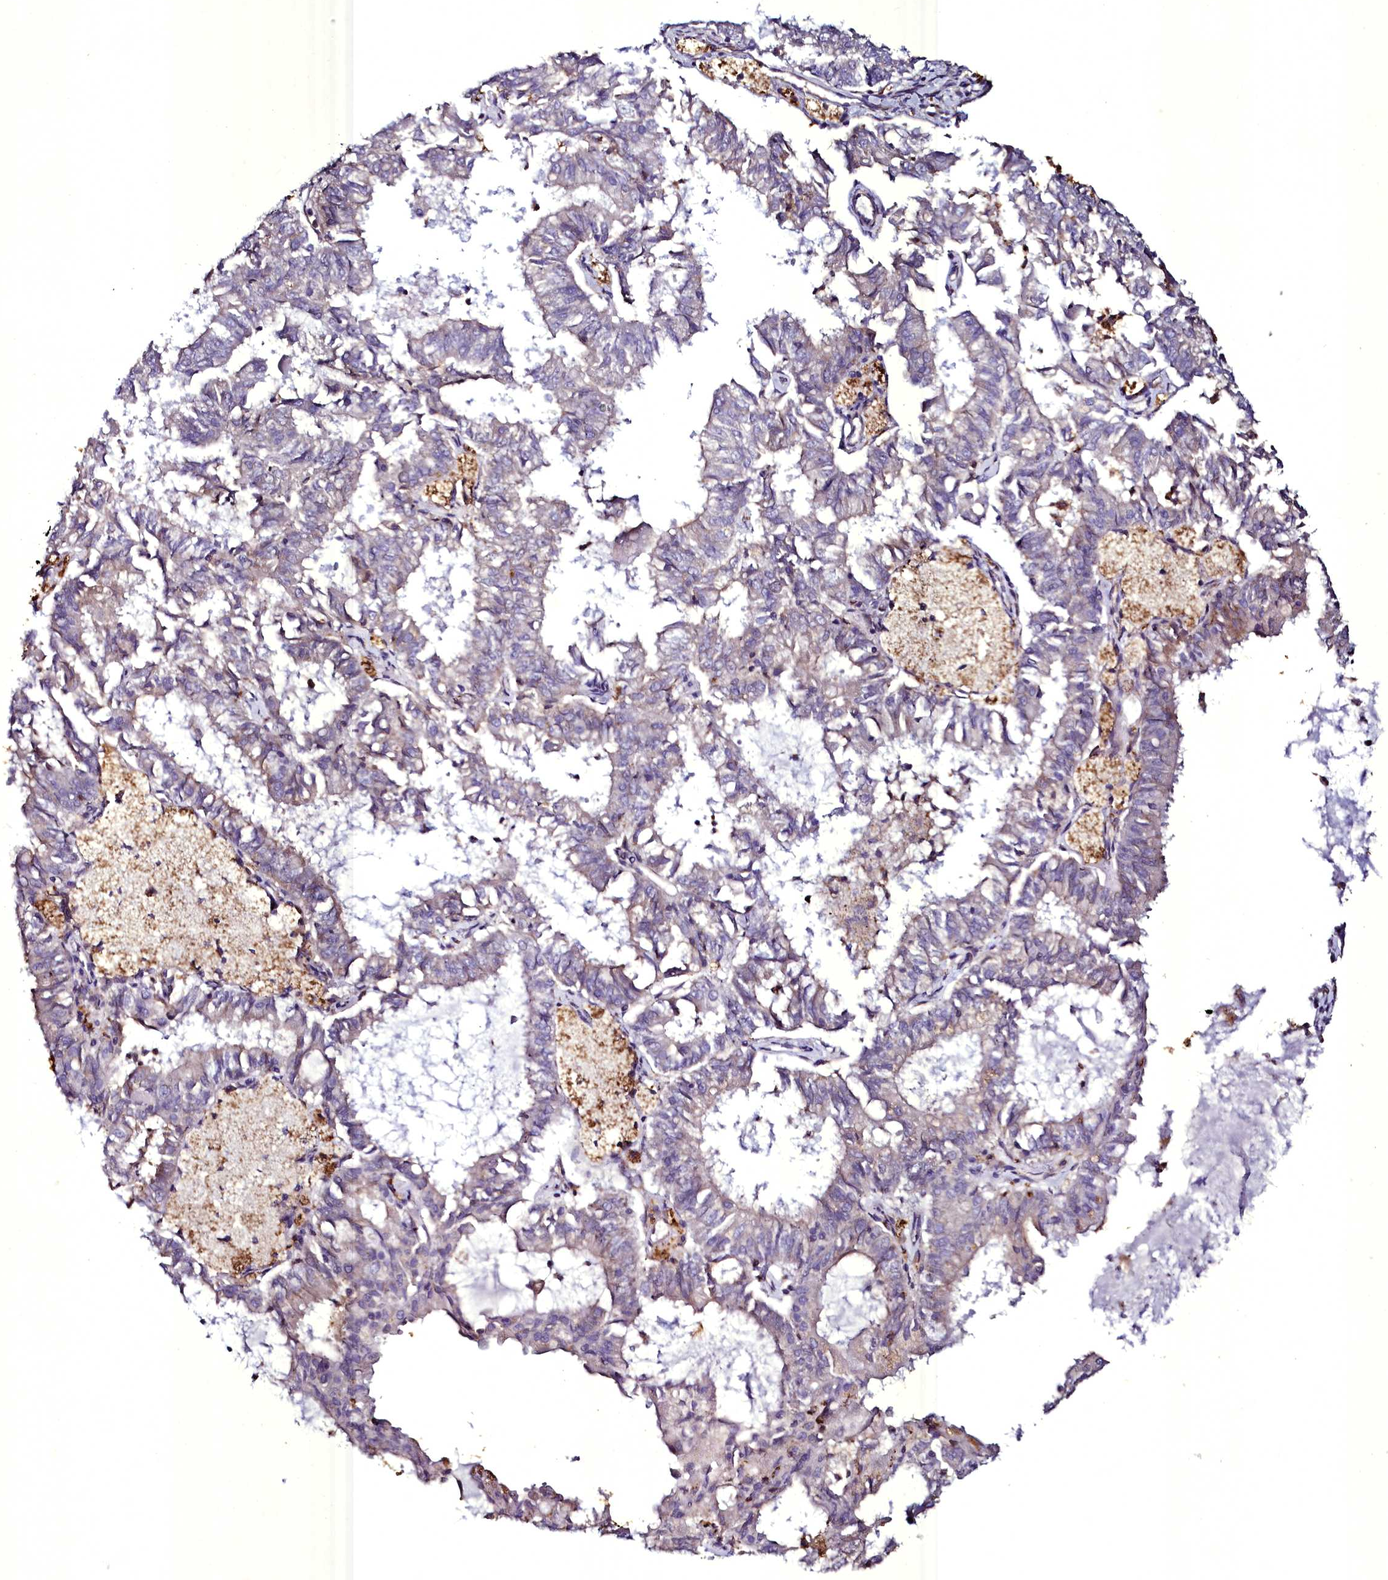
{"staining": {"intensity": "negative", "quantity": "none", "location": "none"}, "tissue": "endometrial cancer", "cell_type": "Tumor cells", "image_type": "cancer", "snomed": [{"axis": "morphology", "description": "Adenocarcinoma, NOS"}, {"axis": "topography", "description": "Endometrium"}], "caption": "High power microscopy histopathology image of an IHC image of endometrial adenocarcinoma, revealing no significant expression in tumor cells.", "gene": "SELENOT", "patient": {"sex": "female", "age": 57}}